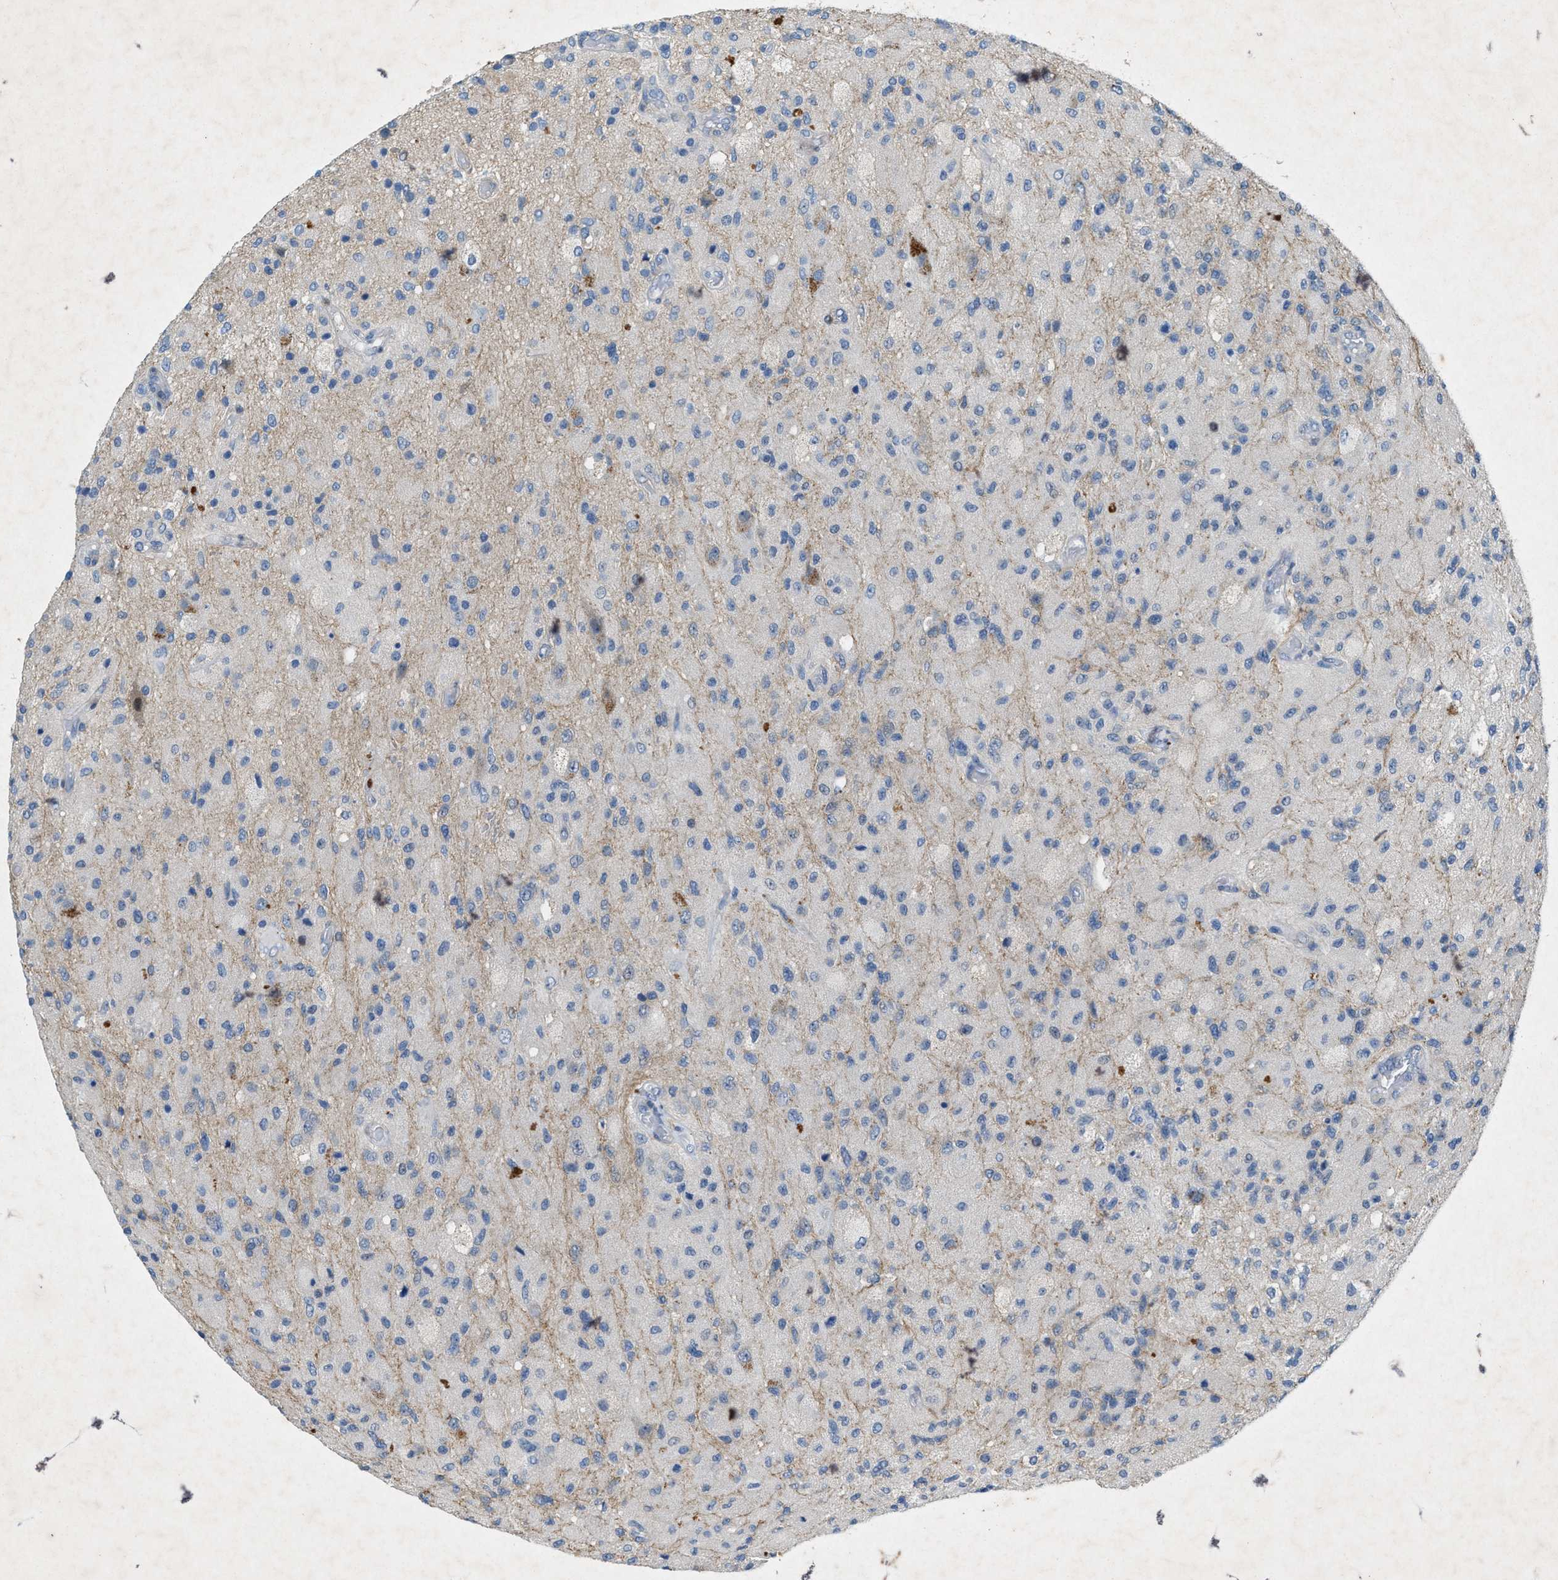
{"staining": {"intensity": "negative", "quantity": "none", "location": "none"}, "tissue": "glioma", "cell_type": "Tumor cells", "image_type": "cancer", "snomed": [{"axis": "morphology", "description": "Normal tissue, NOS"}, {"axis": "morphology", "description": "Glioma, malignant, High grade"}, {"axis": "topography", "description": "Cerebral cortex"}], "caption": "This is a photomicrograph of IHC staining of glioma, which shows no expression in tumor cells.", "gene": "URGCP", "patient": {"sex": "male", "age": 77}}